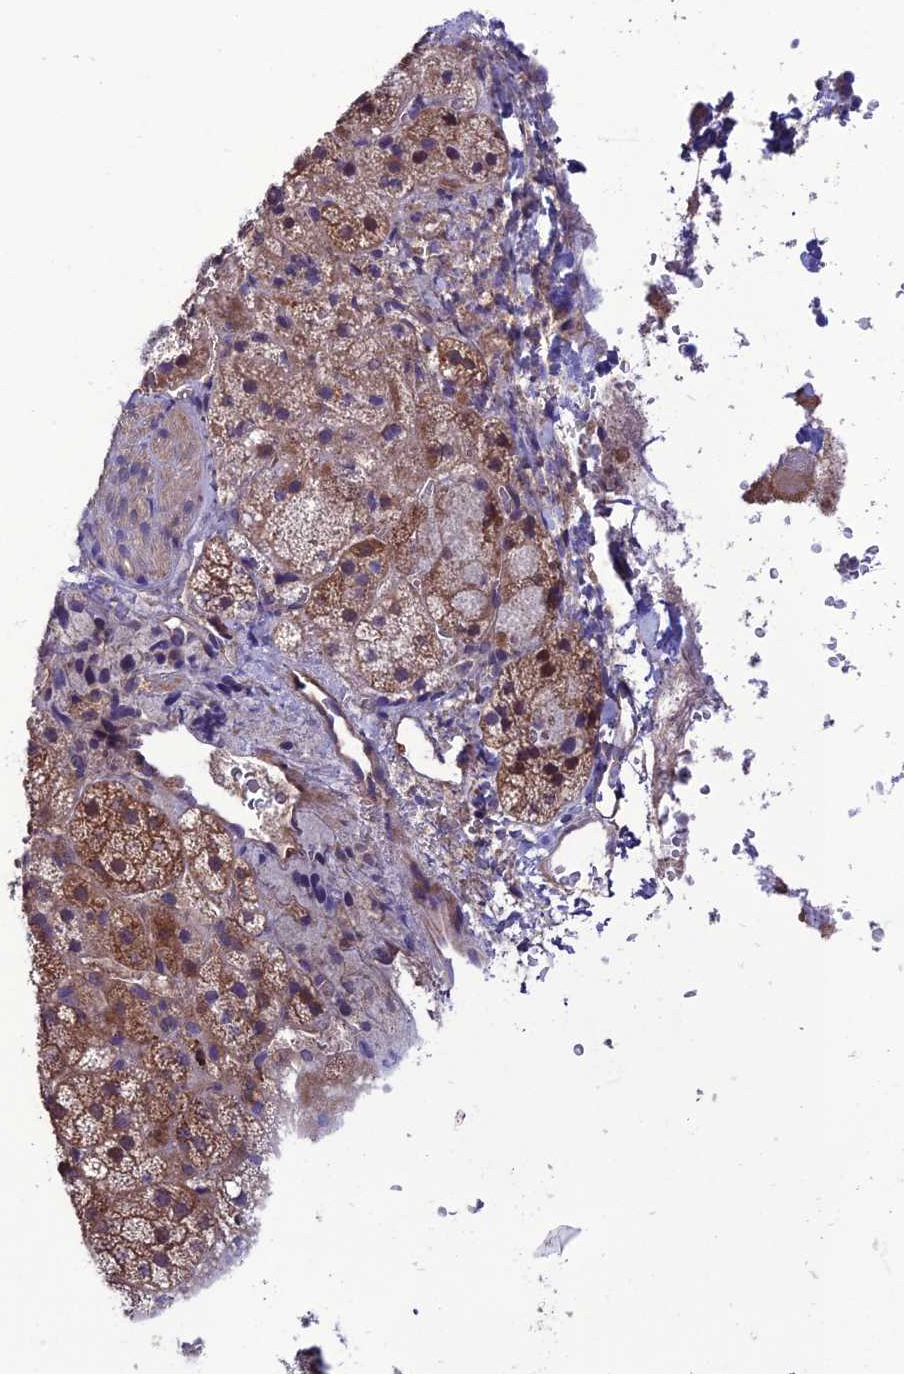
{"staining": {"intensity": "moderate", "quantity": ">75%", "location": "cytoplasmic/membranous"}, "tissue": "adrenal gland", "cell_type": "Glandular cells", "image_type": "normal", "snomed": [{"axis": "morphology", "description": "Normal tissue, NOS"}, {"axis": "topography", "description": "Adrenal gland"}], "caption": "Protein analysis of unremarkable adrenal gland demonstrates moderate cytoplasmic/membranous positivity in about >75% of glandular cells. (Brightfield microscopy of DAB IHC at high magnification).", "gene": "PPIL3", "patient": {"sex": "female", "age": 44}}